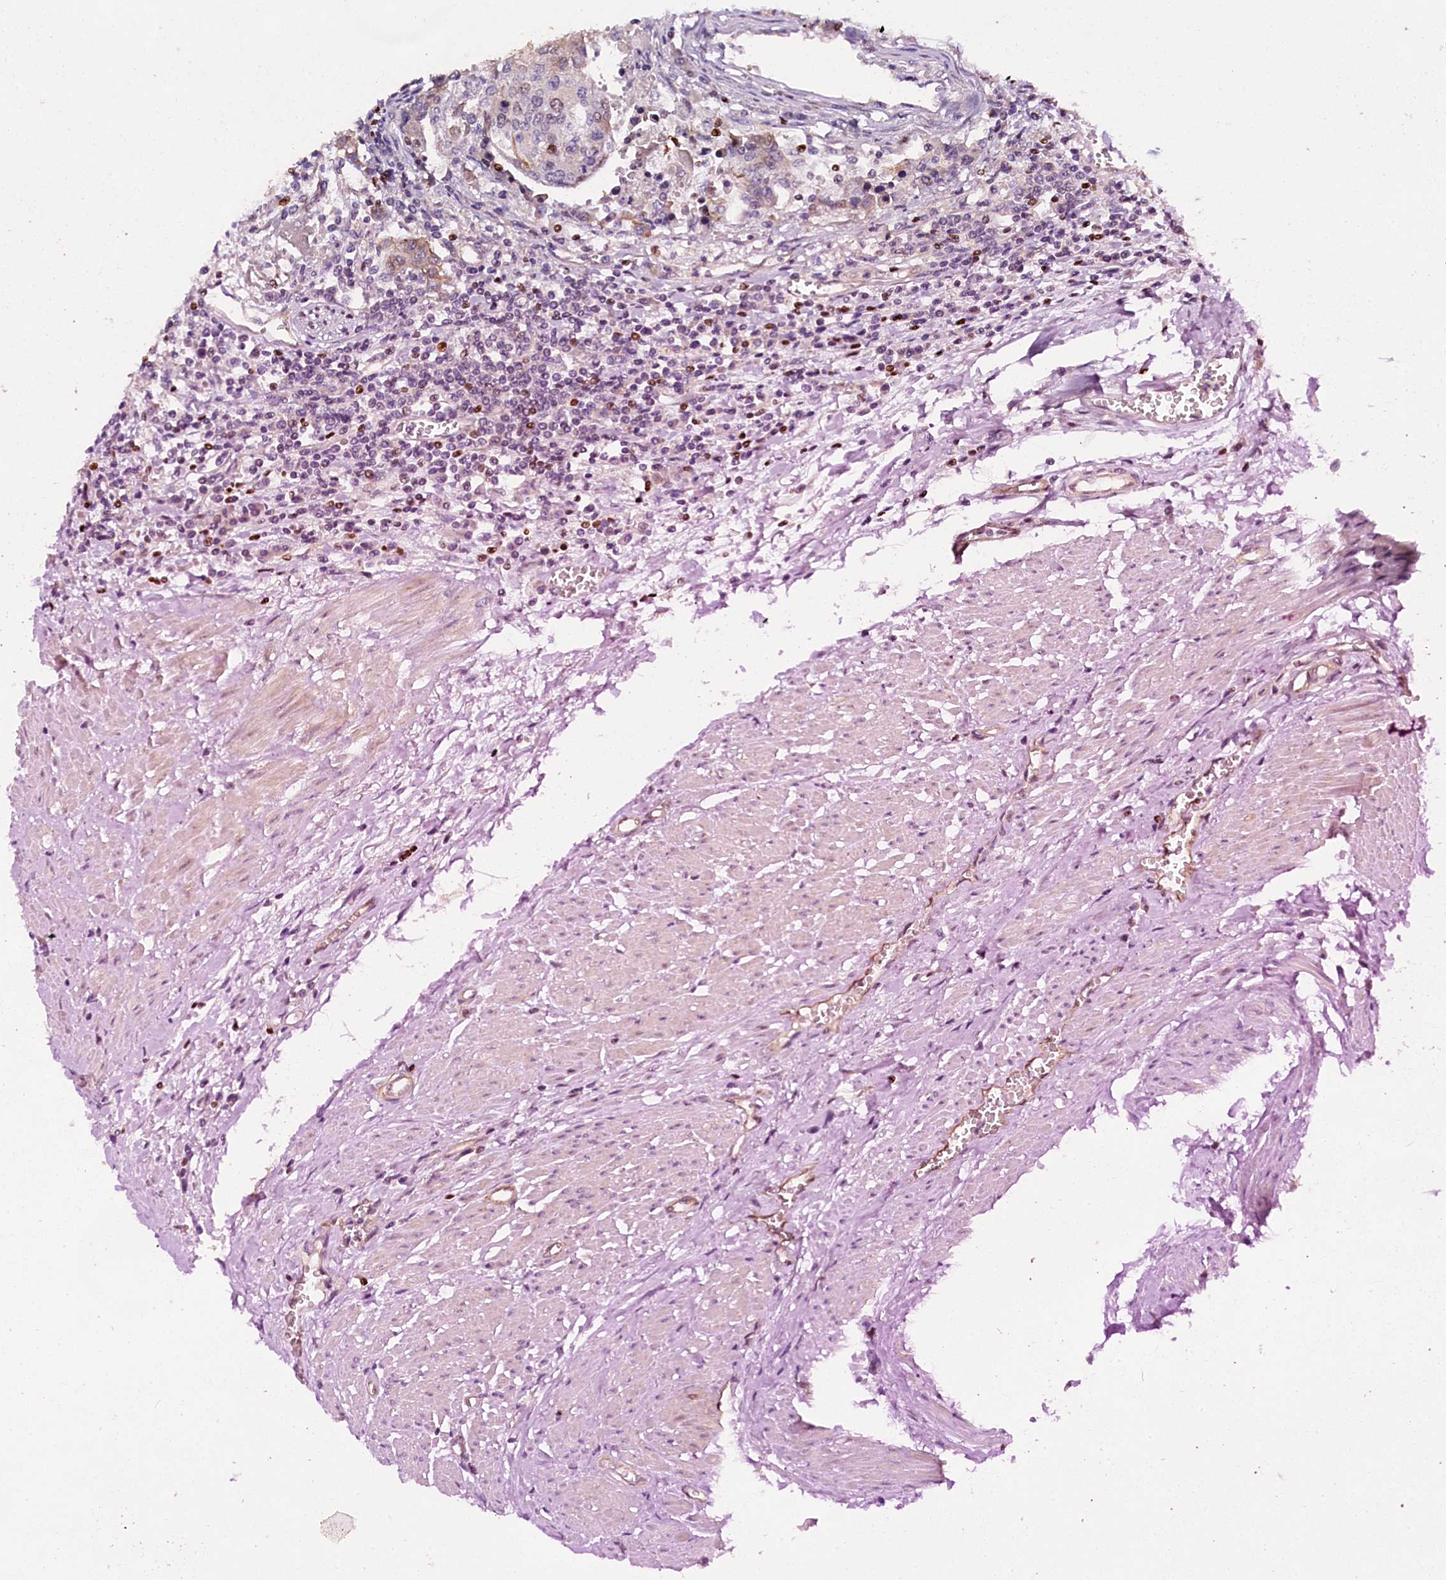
{"staining": {"intensity": "moderate", "quantity": "<25%", "location": "cytoplasmic/membranous,nuclear"}, "tissue": "urothelial cancer", "cell_type": "Tumor cells", "image_type": "cancer", "snomed": [{"axis": "morphology", "description": "Urothelial carcinoma, High grade"}, {"axis": "topography", "description": "Urinary bladder"}], "caption": "Immunohistochemistry micrograph of human urothelial cancer stained for a protein (brown), which displays low levels of moderate cytoplasmic/membranous and nuclear expression in about <25% of tumor cells.", "gene": "SP4", "patient": {"sex": "female", "age": 85}}